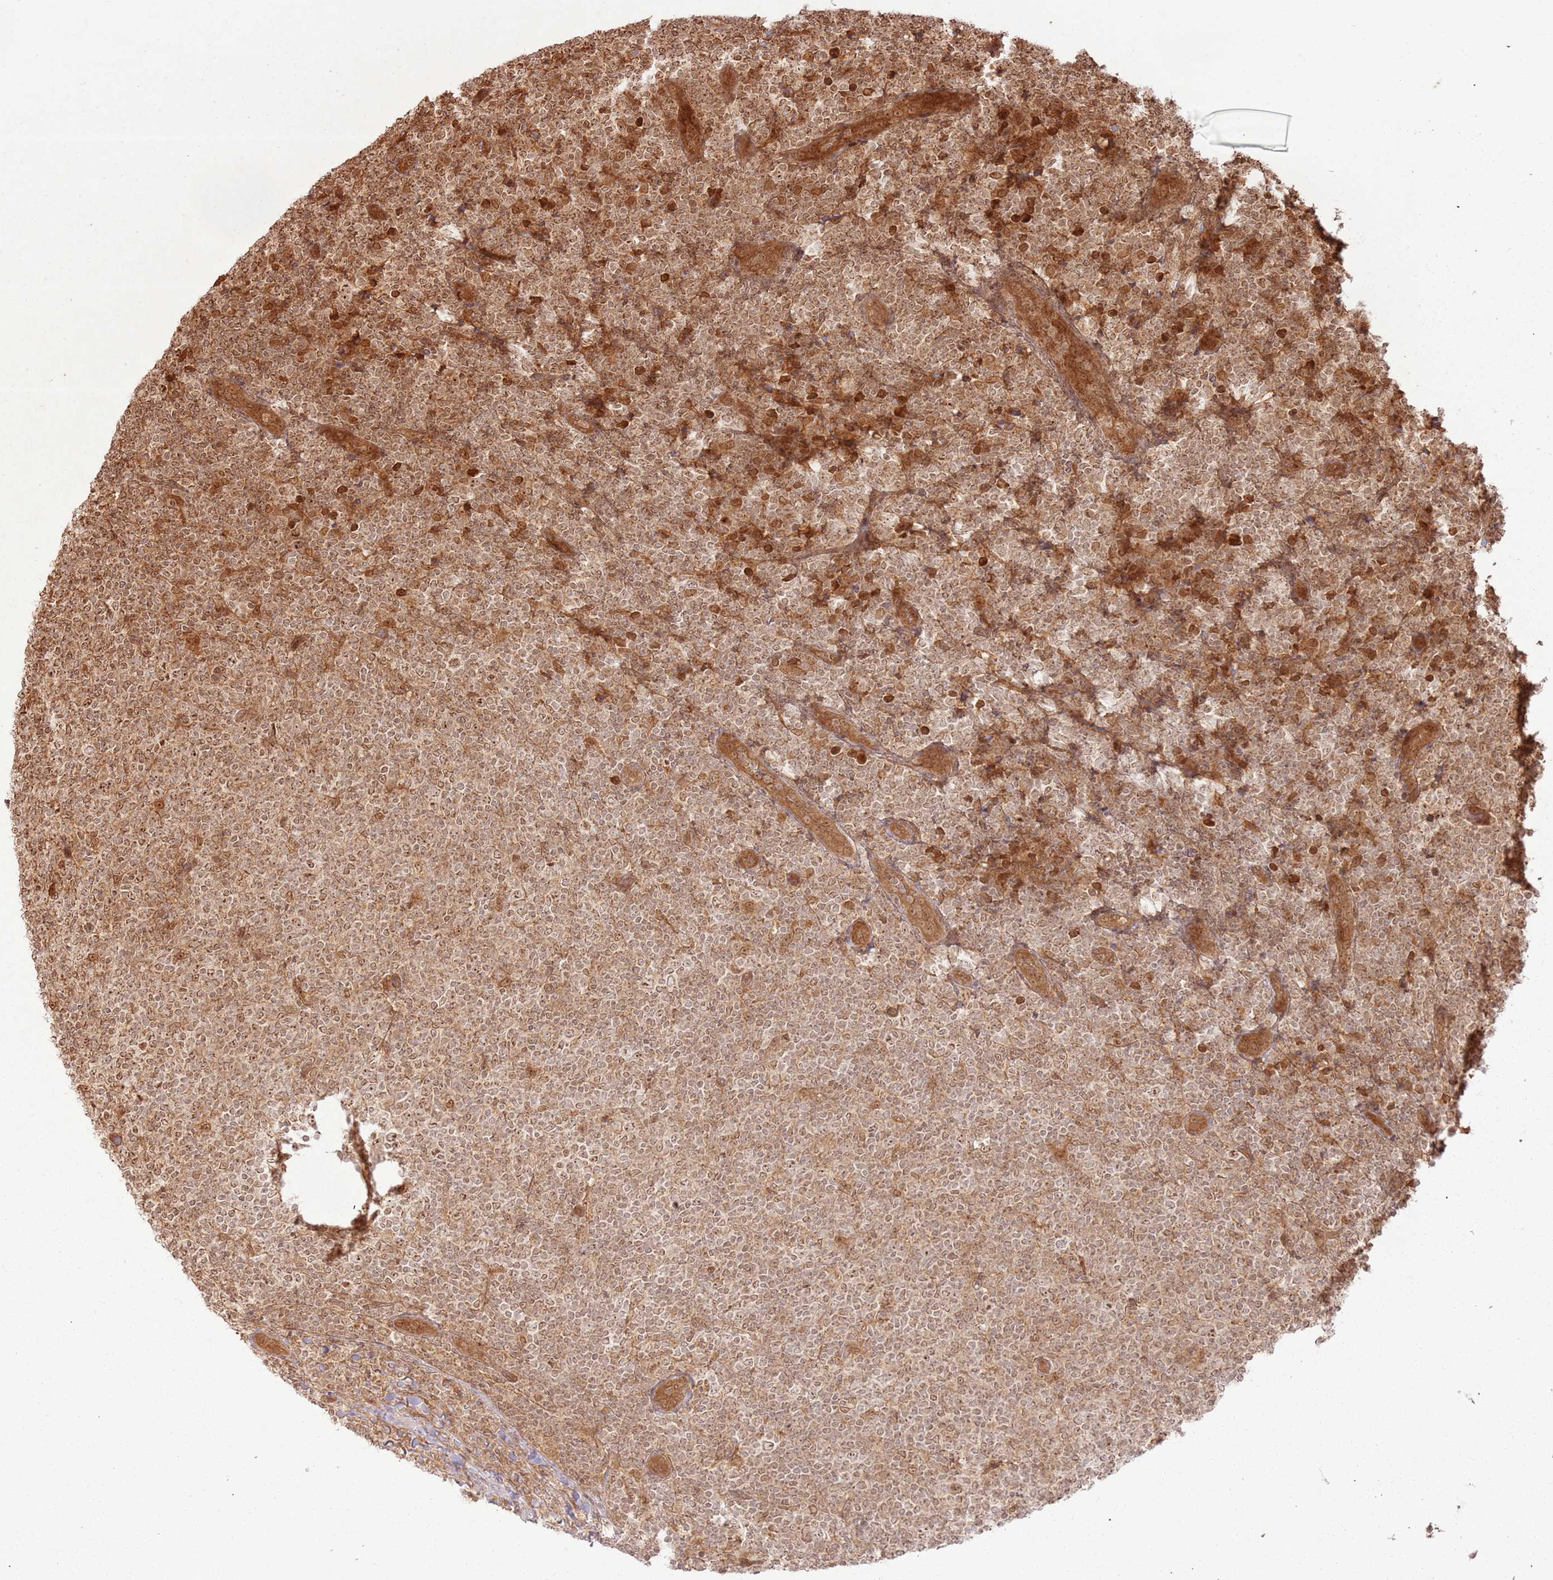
{"staining": {"intensity": "moderate", "quantity": "25%-75%", "location": "cytoplasmic/membranous,nuclear"}, "tissue": "lymphoma", "cell_type": "Tumor cells", "image_type": "cancer", "snomed": [{"axis": "morphology", "description": "Malignant lymphoma, non-Hodgkin's type, Low grade"}, {"axis": "topography", "description": "Lymph node"}], "caption": "Immunohistochemistry (DAB) staining of malignant lymphoma, non-Hodgkin's type (low-grade) demonstrates moderate cytoplasmic/membranous and nuclear protein expression in about 25%-75% of tumor cells.", "gene": "TBC1D13", "patient": {"sex": "male", "age": 66}}